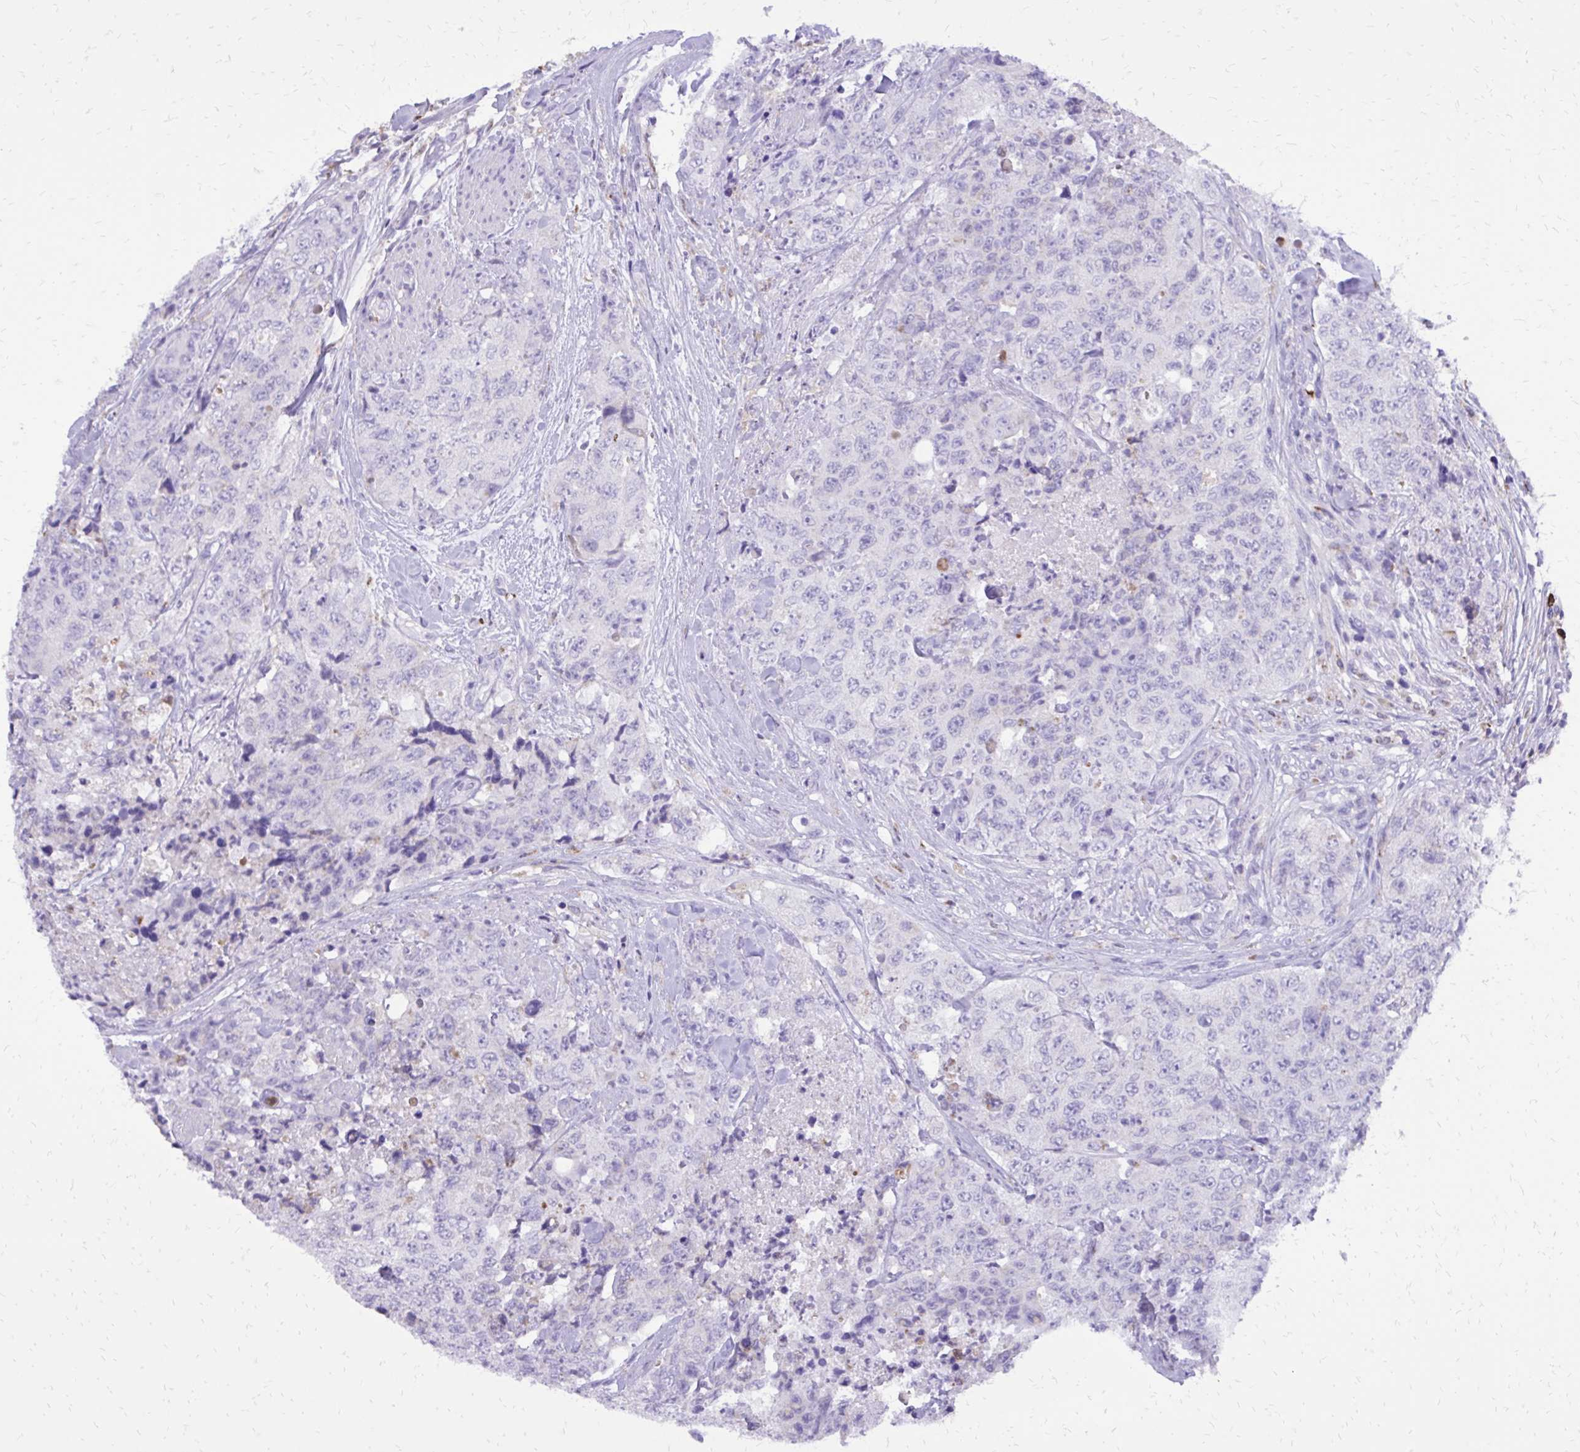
{"staining": {"intensity": "negative", "quantity": "none", "location": "none"}, "tissue": "urothelial cancer", "cell_type": "Tumor cells", "image_type": "cancer", "snomed": [{"axis": "morphology", "description": "Urothelial carcinoma, High grade"}, {"axis": "topography", "description": "Urinary bladder"}], "caption": "Urothelial cancer was stained to show a protein in brown. There is no significant staining in tumor cells.", "gene": "CAT", "patient": {"sex": "female", "age": 78}}